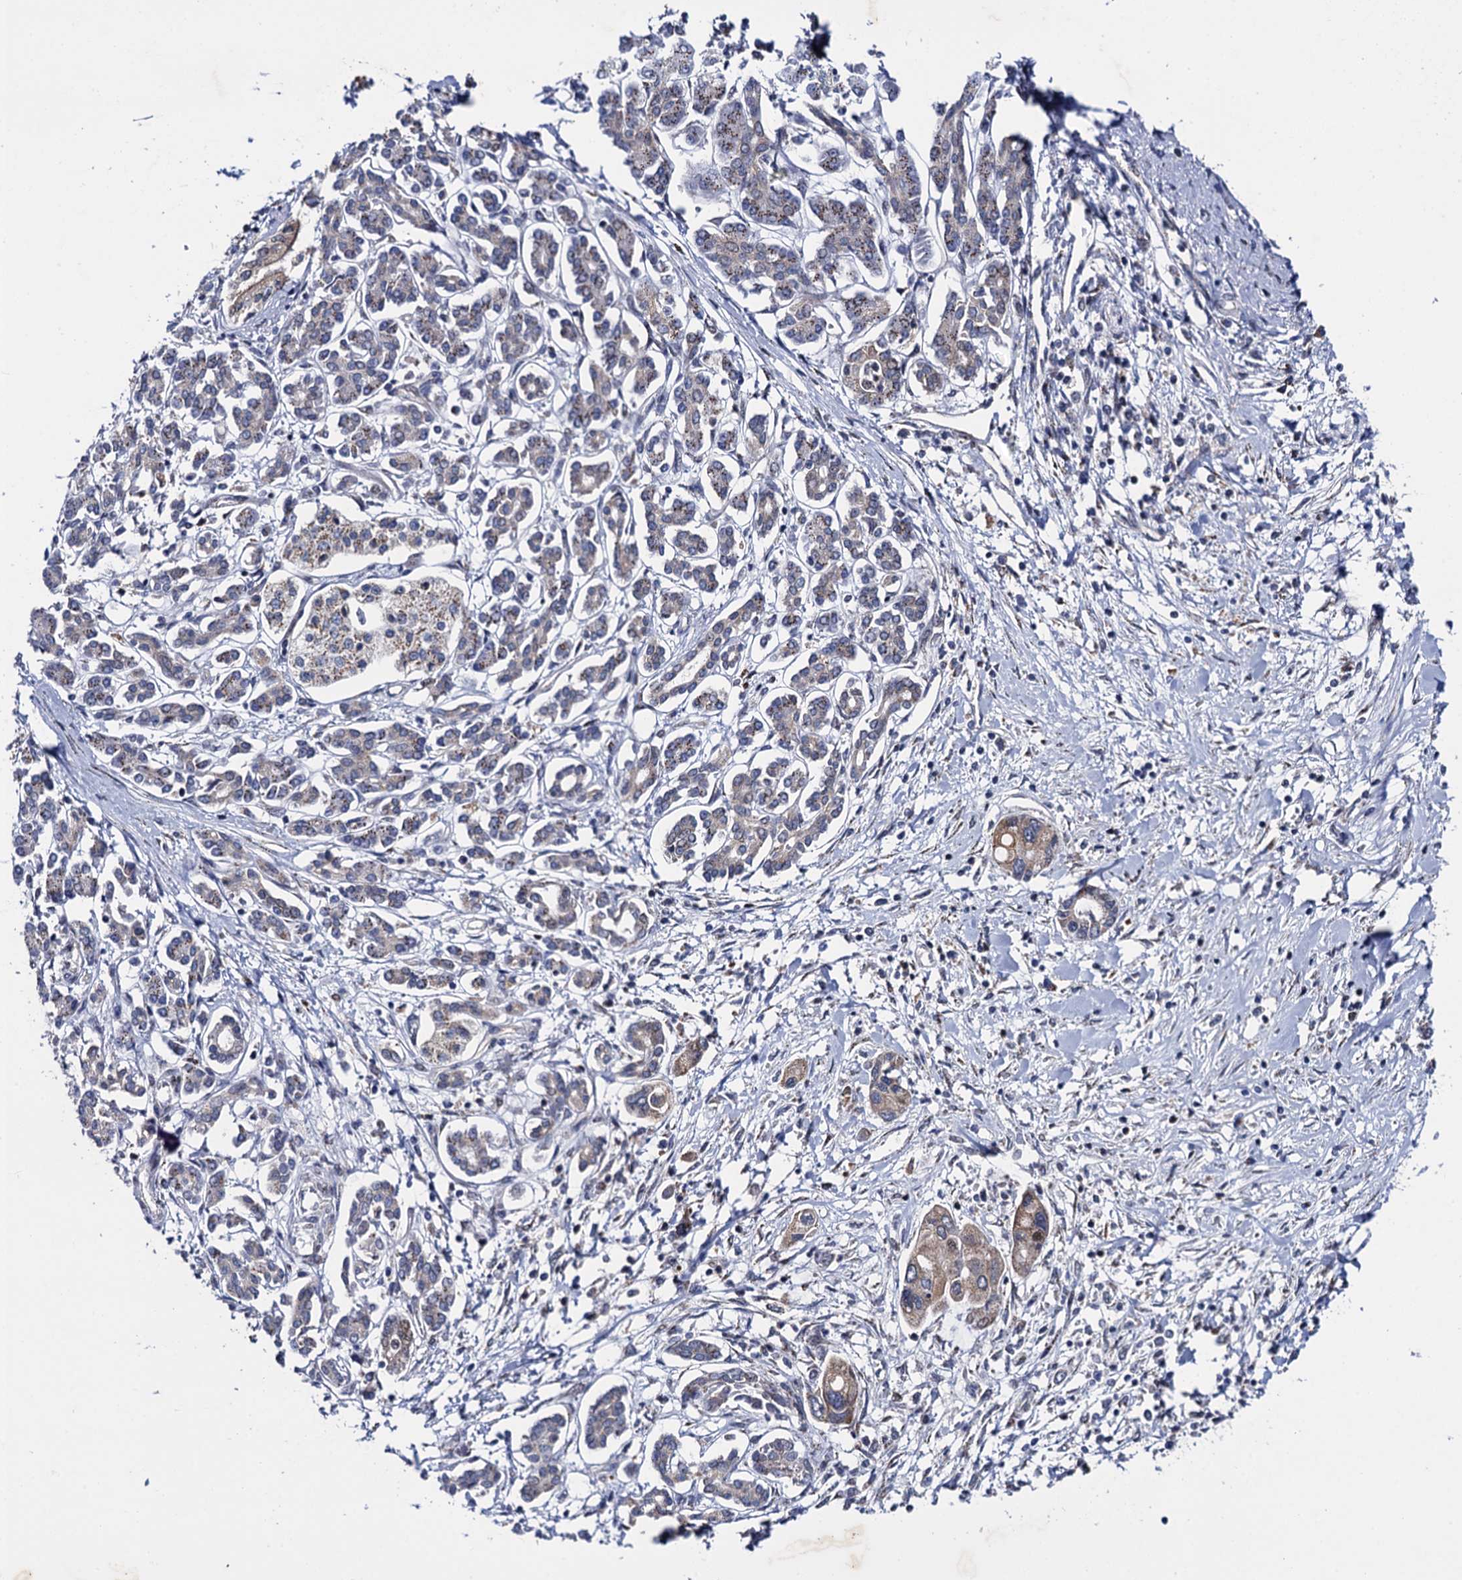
{"staining": {"intensity": "weak", "quantity": "25%-75%", "location": "cytoplasmic/membranous"}, "tissue": "pancreatic cancer", "cell_type": "Tumor cells", "image_type": "cancer", "snomed": [{"axis": "morphology", "description": "Normal tissue, NOS"}, {"axis": "morphology", "description": "Adenocarcinoma, NOS"}, {"axis": "topography", "description": "Pancreas"}], "caption": "An image showing weak cytoplasmic/membranous staining in approximately 25%-75% of tumor cells in pancreatic adenocarcinoma, as visualized by brown immunohistochemical staining.", "gene": "THAP2", "patient": {"sex": "female", "age": 64}}